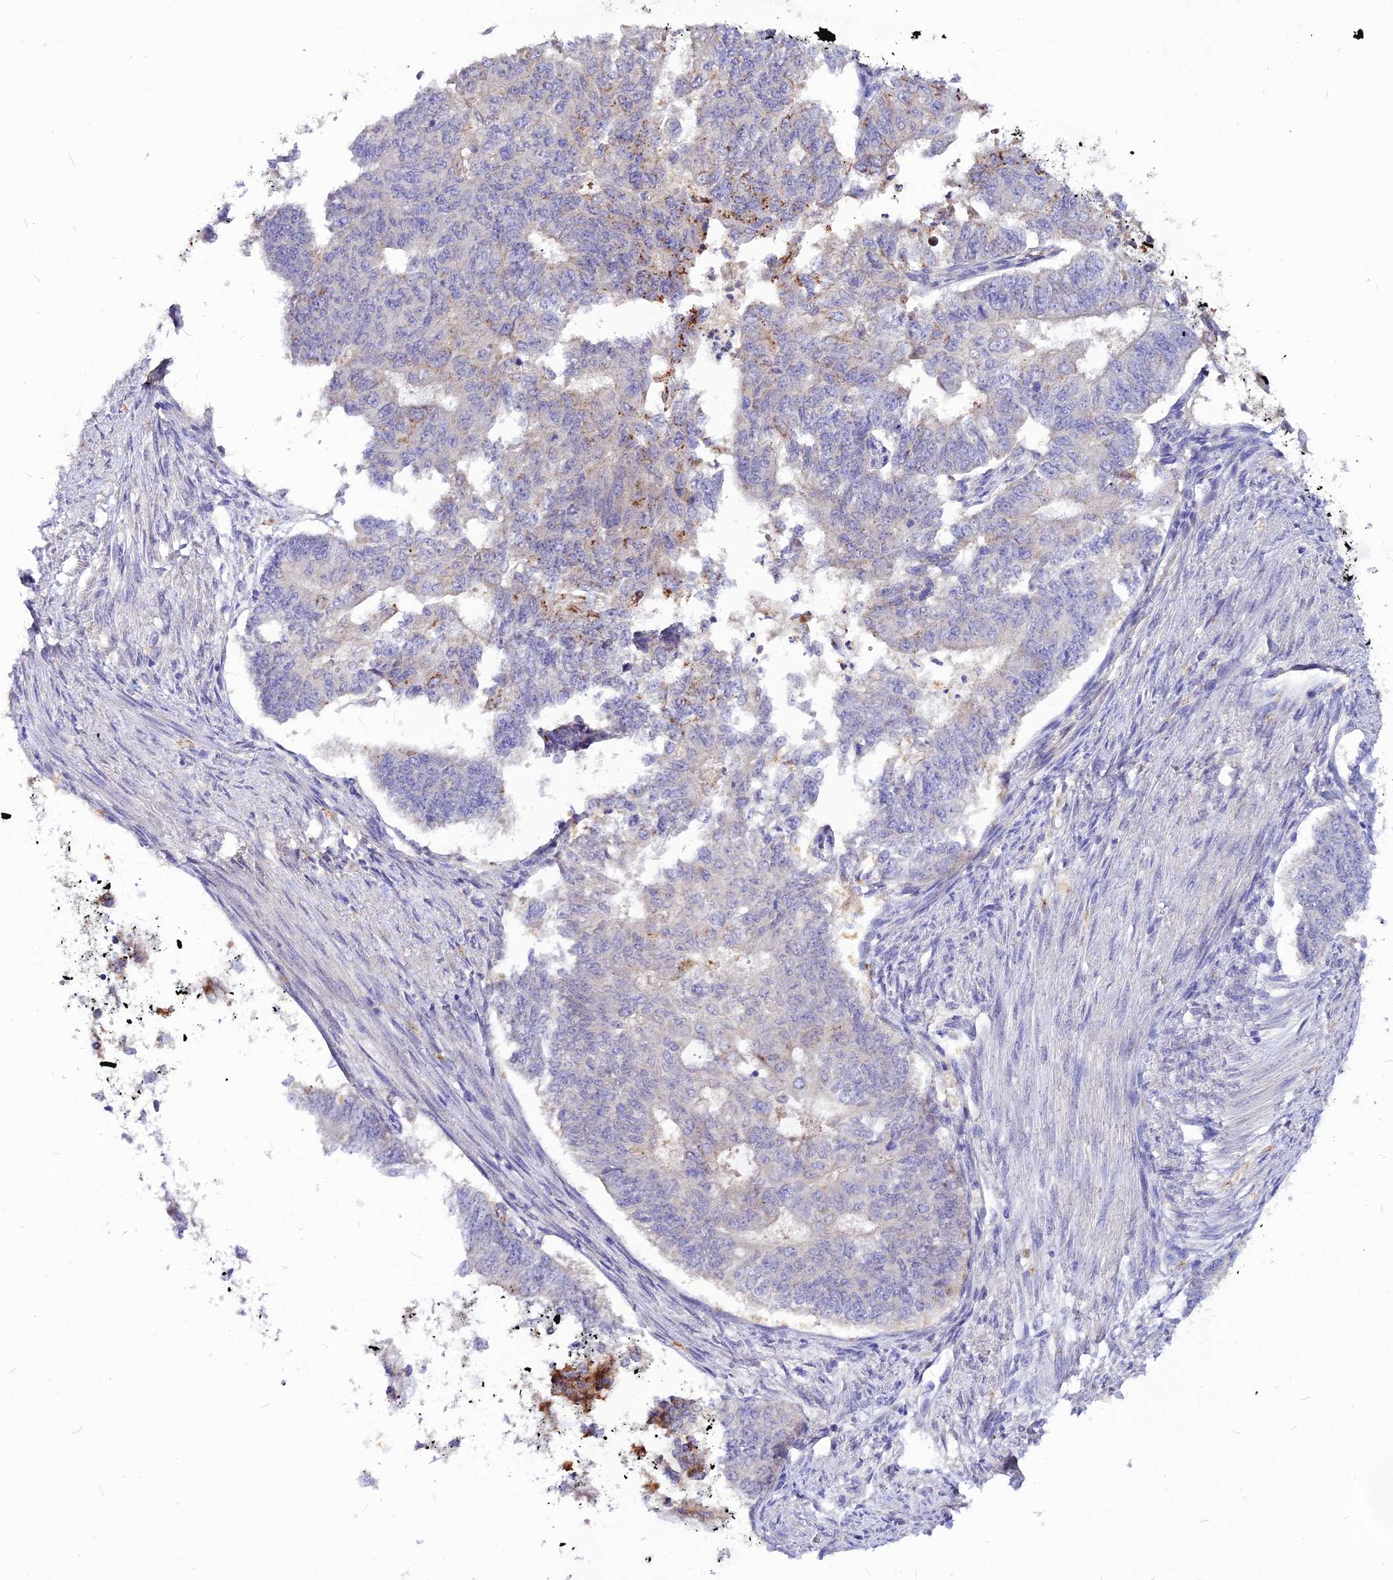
{"staining": {"intensity": "weak", "quantity": "<25%", "location": "cytoplasmic/membranous"}, "tissue": "endometrial cancer", "cell_type": "Tumor cells", "image_type": "cancer", "snomed": [{"axis": "morphology", "description": "Adenocarcinoma, NOS"}, {"axis": "topography", "description": "Endometrium"}], "caption": "IHC histopathology image of neoplastic tissue: endometrial cancer (adenocarcinoma) stained with DAB (3,3'-diaminobenzidine) shows no significant protein expression in tumor cells.", "gene": "CZIB", "patient": {"sex": "female", "age": 32}}